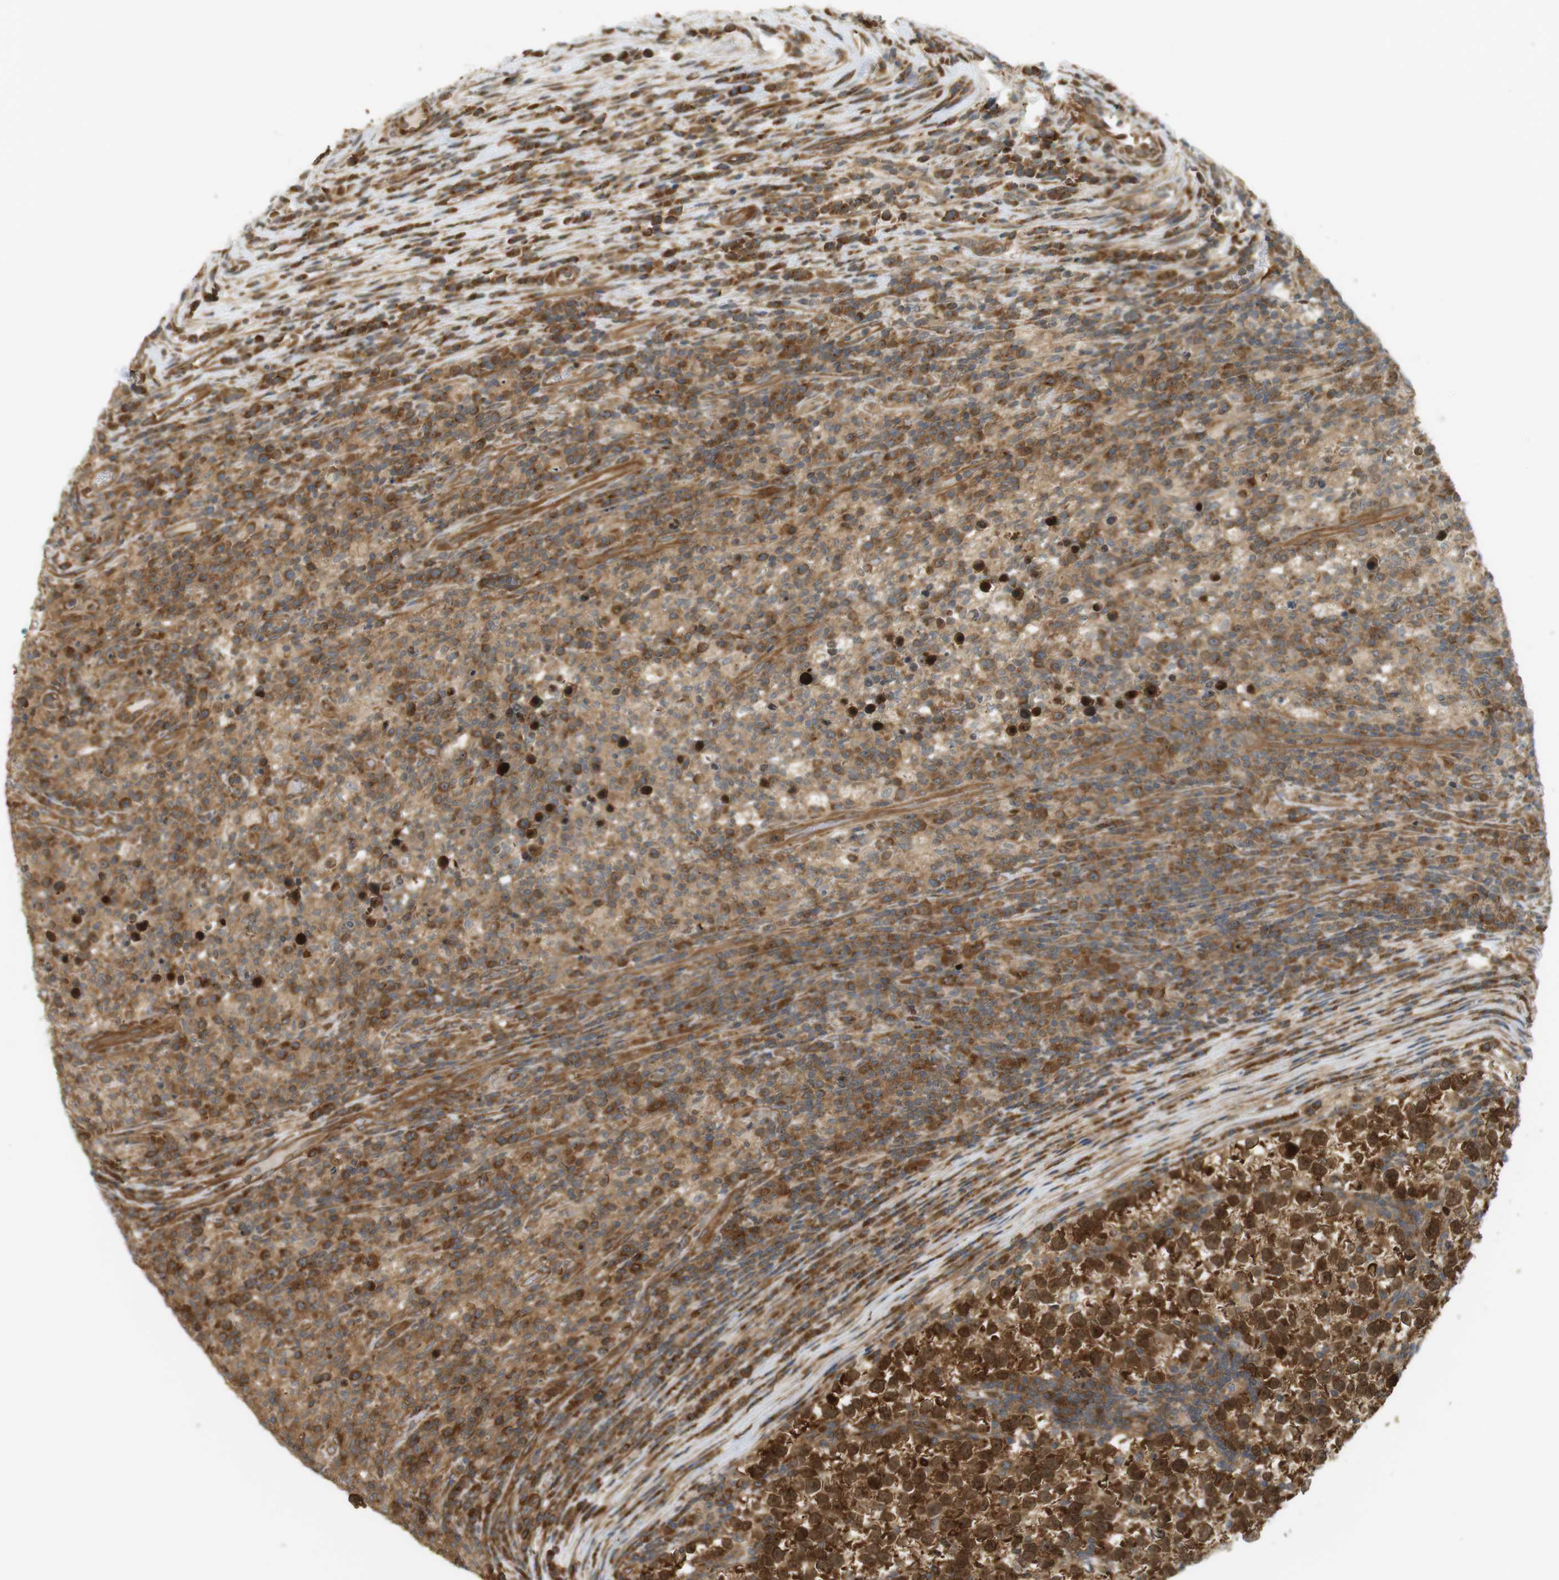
{"staining": {"intensity": "strong", "quantity": ">75%", "location": "cytoplasmic/membranous,nuclear"}, "tissue": "testis cancer", "cell_type": "Tumor cells", "image_type": "cancer", "snomed": [{"axis": "morphology", "description": "Normal tissue, NOS"}, {"axis": "morphology", "description": "Seminoma, NOS"}, {"axis": "topography", "description": "Testis"}], "caption": "Immunohistochemical staining of human seminoma (testis) displays high levels of strong cytoplasmic/membranous and nuclear staining in about >75% of tumor cells.", "gene": "PA2G4", "patient": {"sex": "male", "age": 43}}